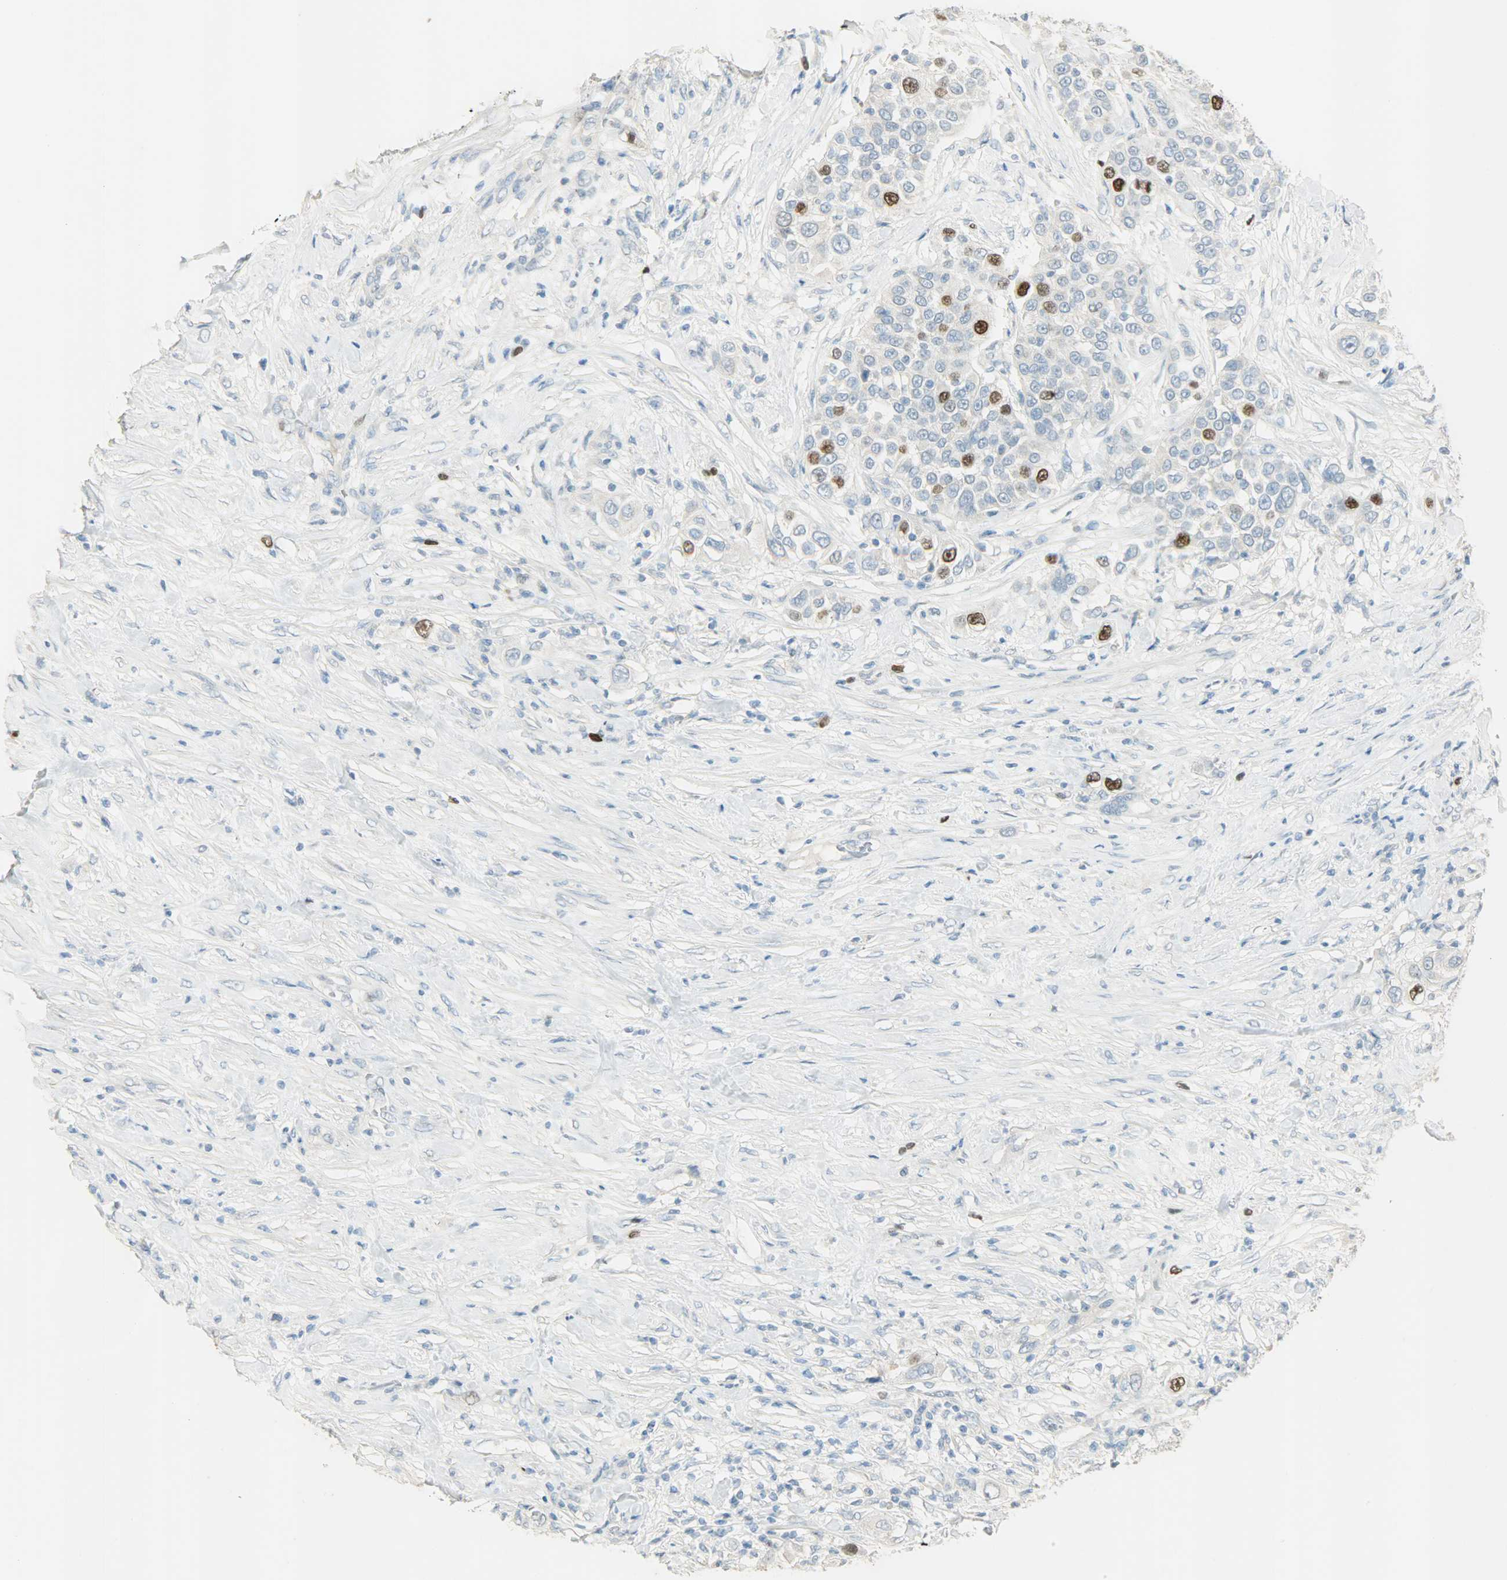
{"staining": {"intensity": "strong", "quantity": "<25%", "location": "cytoplasmic/membranous,nuclear"}, "tissue": "urothelial cancer", "cell_type": "Tumor cells", "image_type": "cancer", "snomed": [{"axis": "morphology", "description": "Urothelial carcinoma, High grade"}, {"axis": "topography", "description": "Urinary bladder"}], "caption": "High-grade urothelial carcinoma stained with DAB IHC exhibits medium levels of strong cytoplasmic/membranous and nuclear expression in approximately <25% of tumor cells.", "gene": "TPX2", "patient": {"sex": "female", "age": 80}}